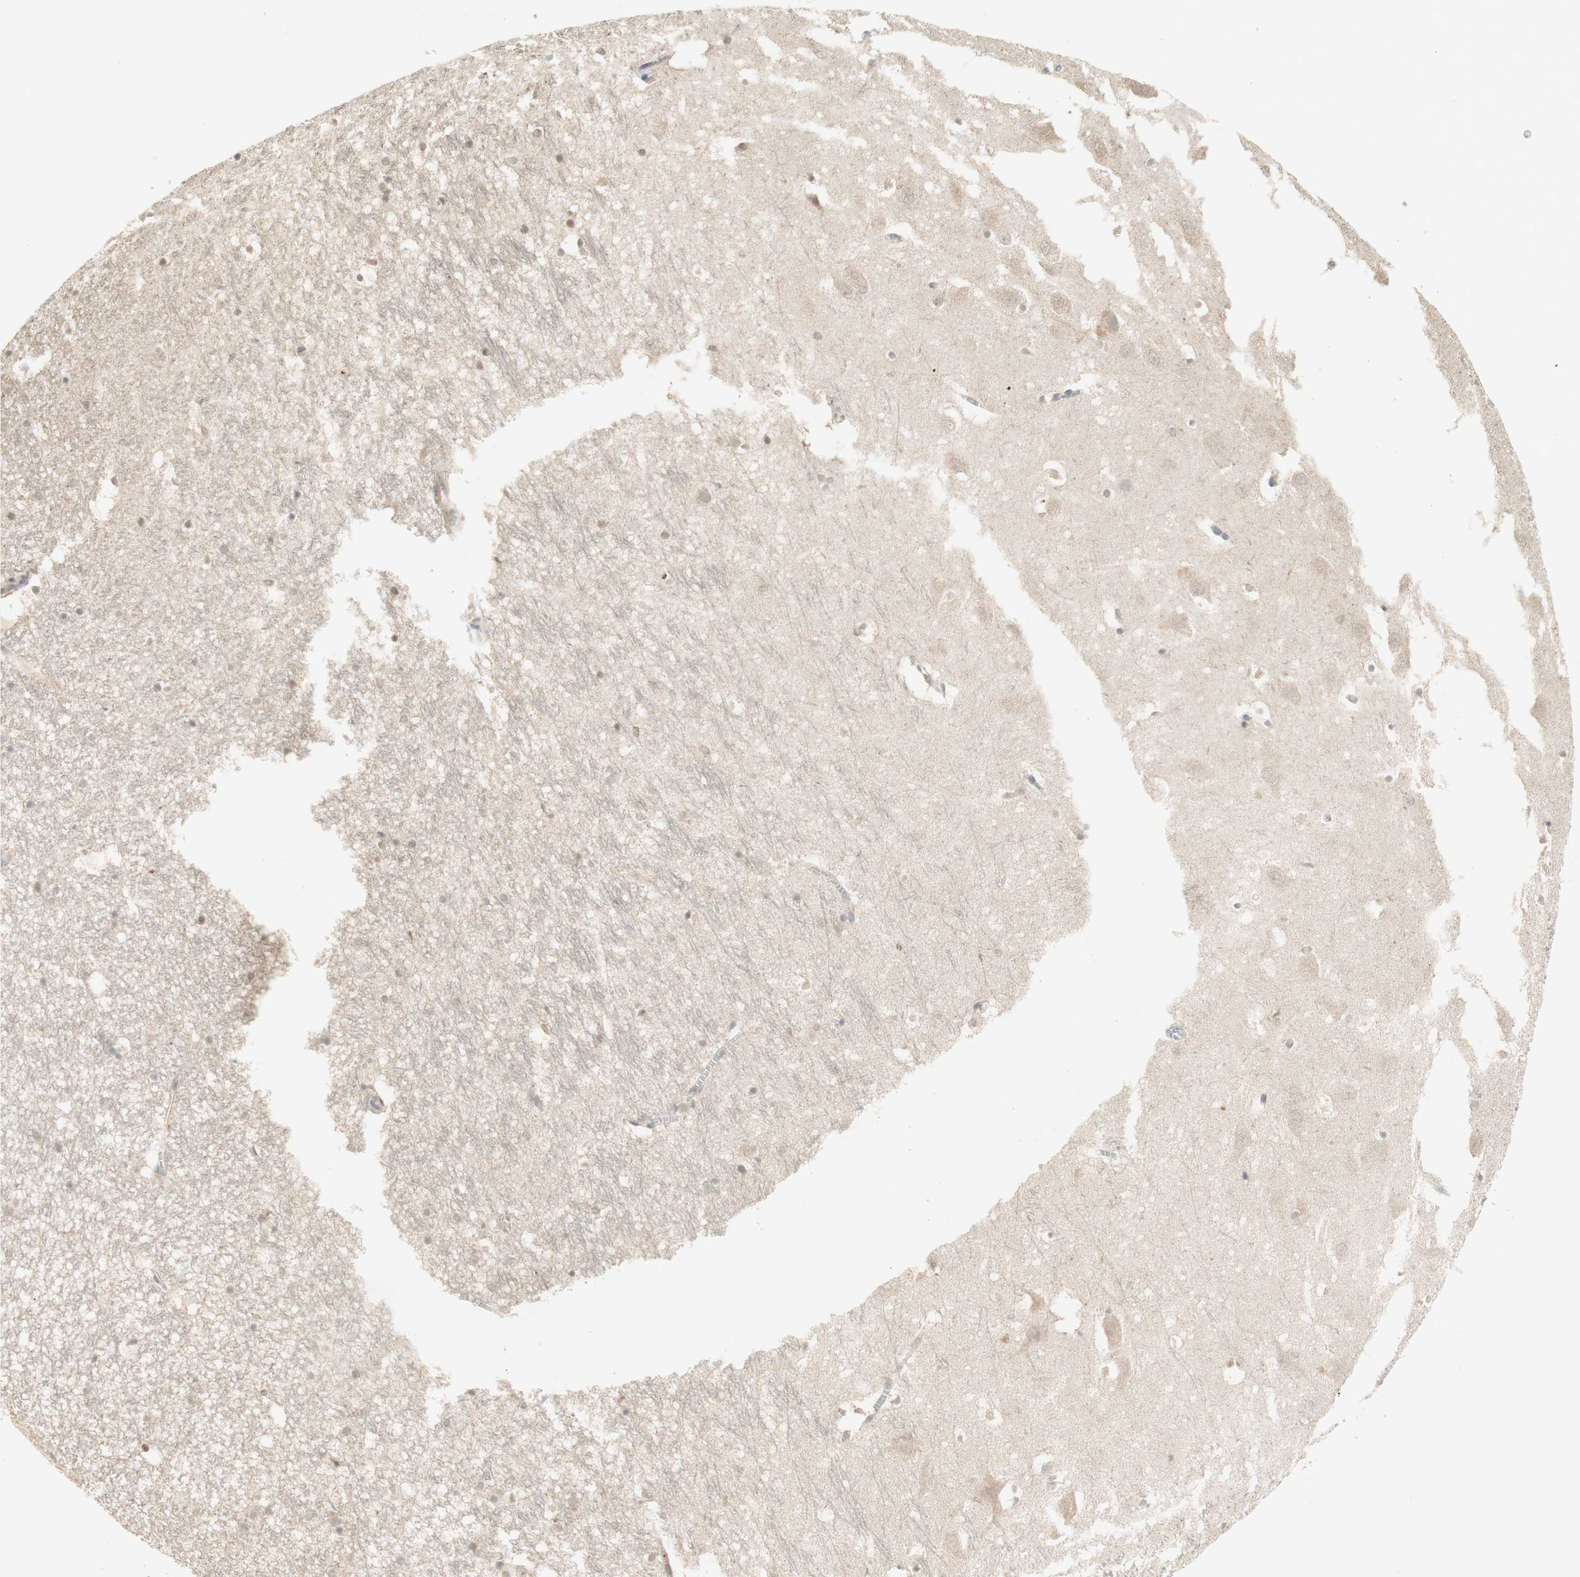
{"staining": {"intensity": "negative", "quantity": "none", "location": "none"}, "tissue": "hippocampus", "cell_type": "Glial cells", "image_type": "normal", "snomed": [{"axis": "morphology", "description": "Normal tissue, NOS"}, {"axis": "topography", "description": "Hippocampus"}], "caption": "Micrograph shows no significant protein positivity in glial cells of unremarkable hippocampus. The staining is performed using DAB brown chromogen with nuclei counter-stained in using hematoxylin.", "gene": "CLCN2", "patient": {"sex": "male", "age": 45}}